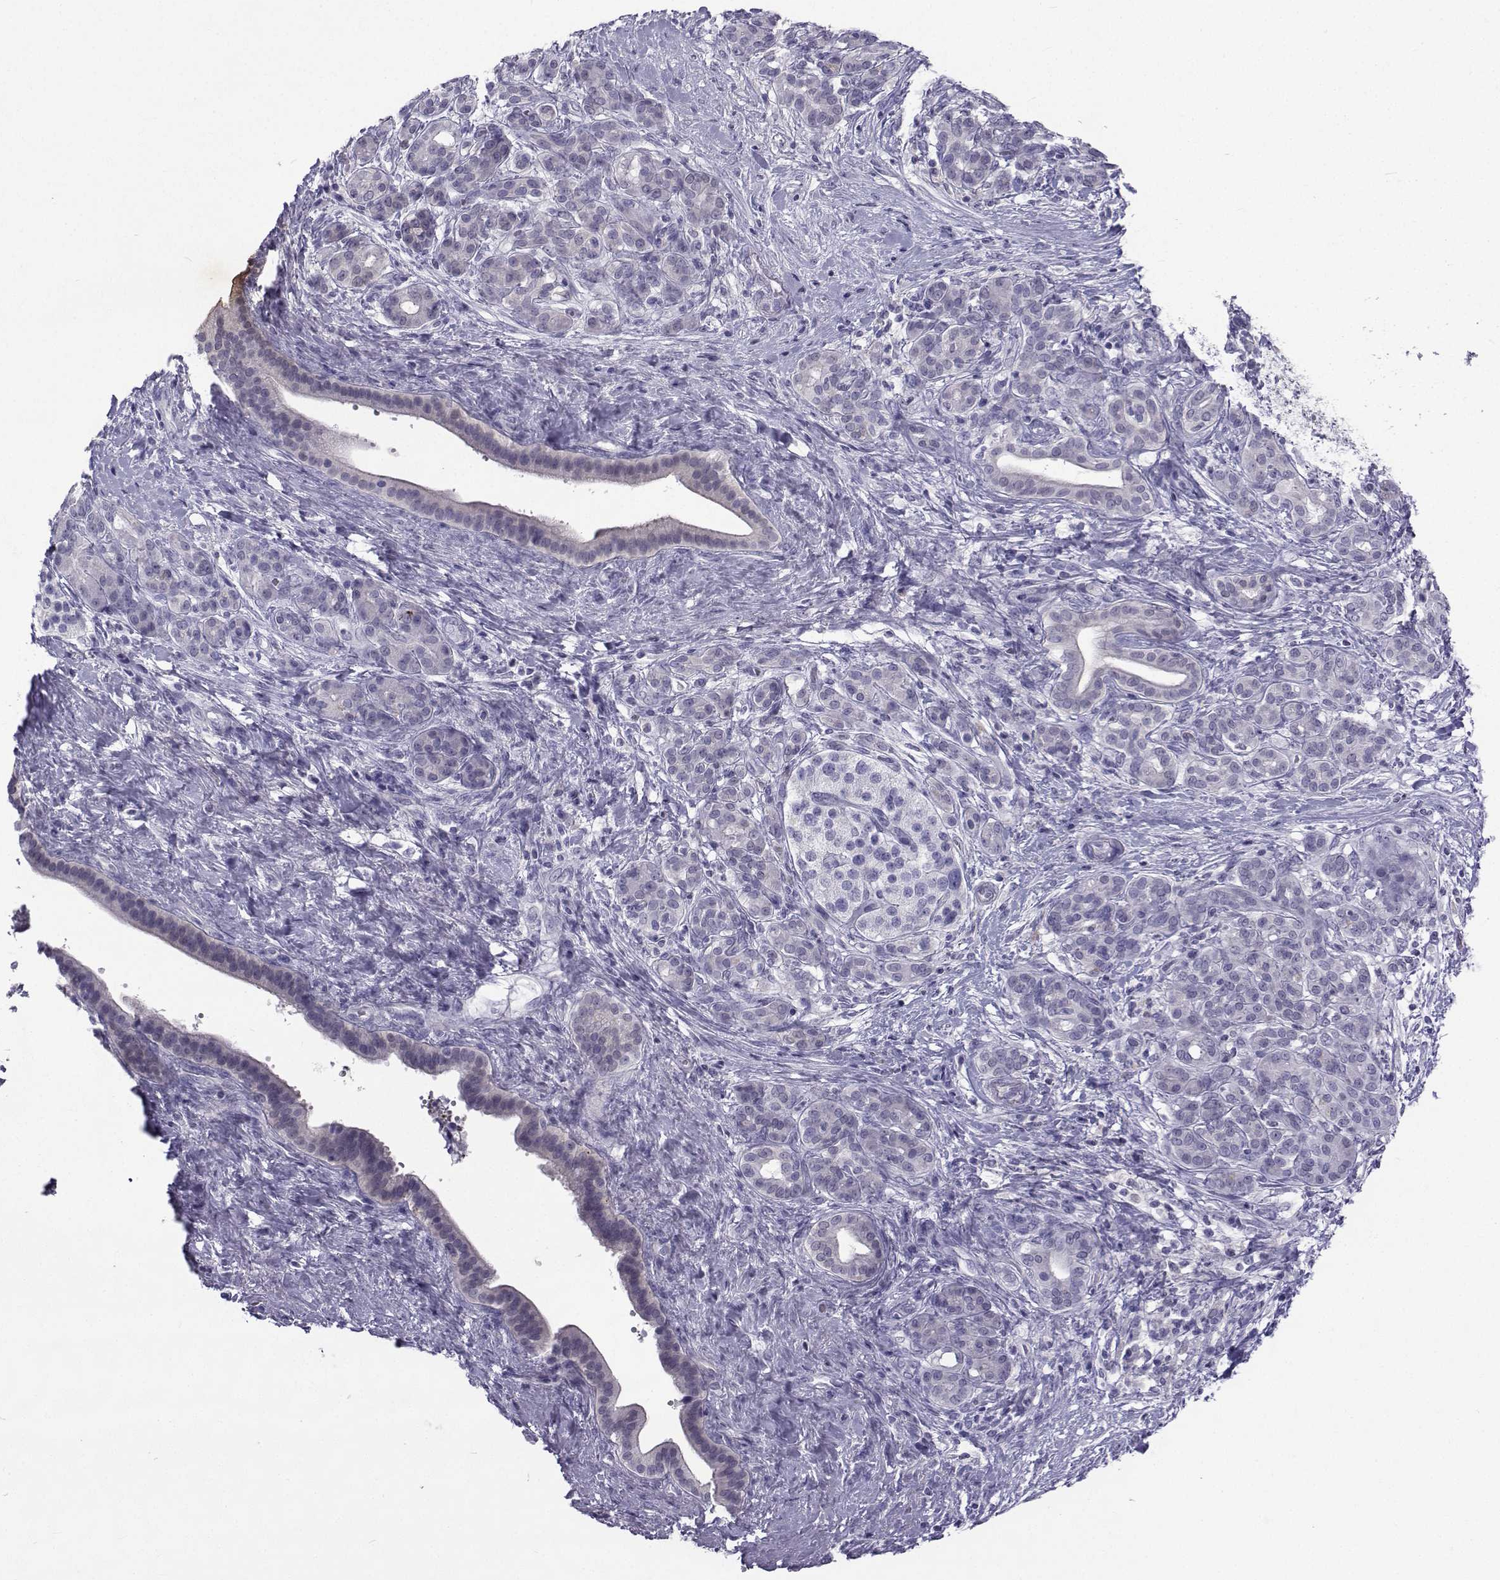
{"staining": {"intensity": "negative", "quantity": "none", "location": "none"}, "tissue": "pancreatic cancer", "cell_type": "Tumor cells", "image_type": "cancer", "snomed": [{"axis": "morphology", "description": "Adenocarcinoma, NOS"}, {"axis": "topography", "description": "Pancreas"}], "caption": "The photomicrograph exhibits no significant positivity in tumor cells of adenocarcinoma (pancreatic).", "gene": "GALM", "patient": {"sex": "male", "age": 44}}